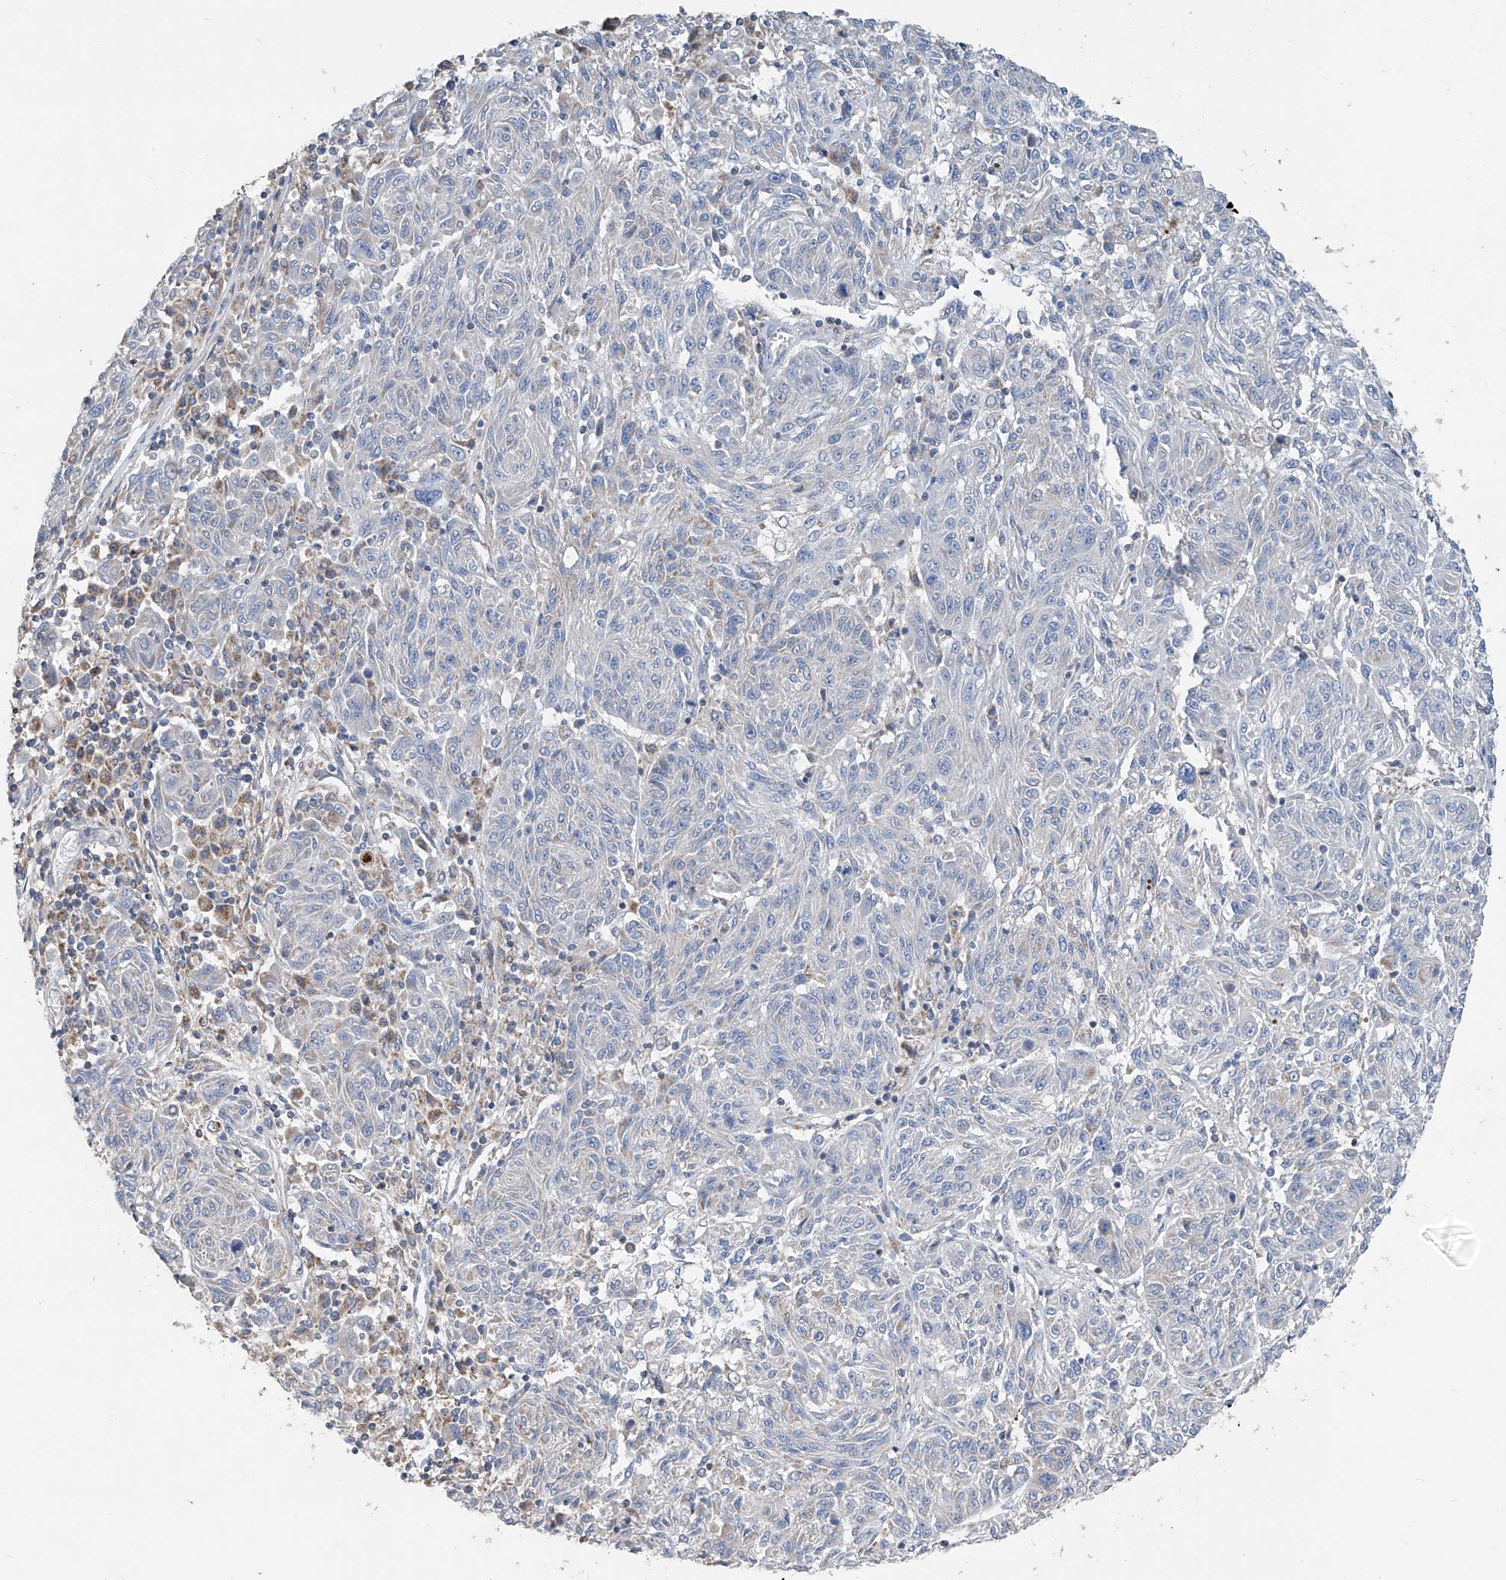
{"staining": {"intensity": "negative", "quantity": "none", "location": "none"}, "tissue": "melanoma", "cell_type": "Tumor cells", "image_type": "cancer", "snomed": [{"axis": "morphology", "description": "Malignant melanoma, NOS"}, {"axis": "topography", "description": "Skin"}], "caption": "Human malignant melanoma stained for a protein using IHC displays no positivity in tumor cells.", "gene": "SYN3", "patient": {"sex": "male", "age": 53}}